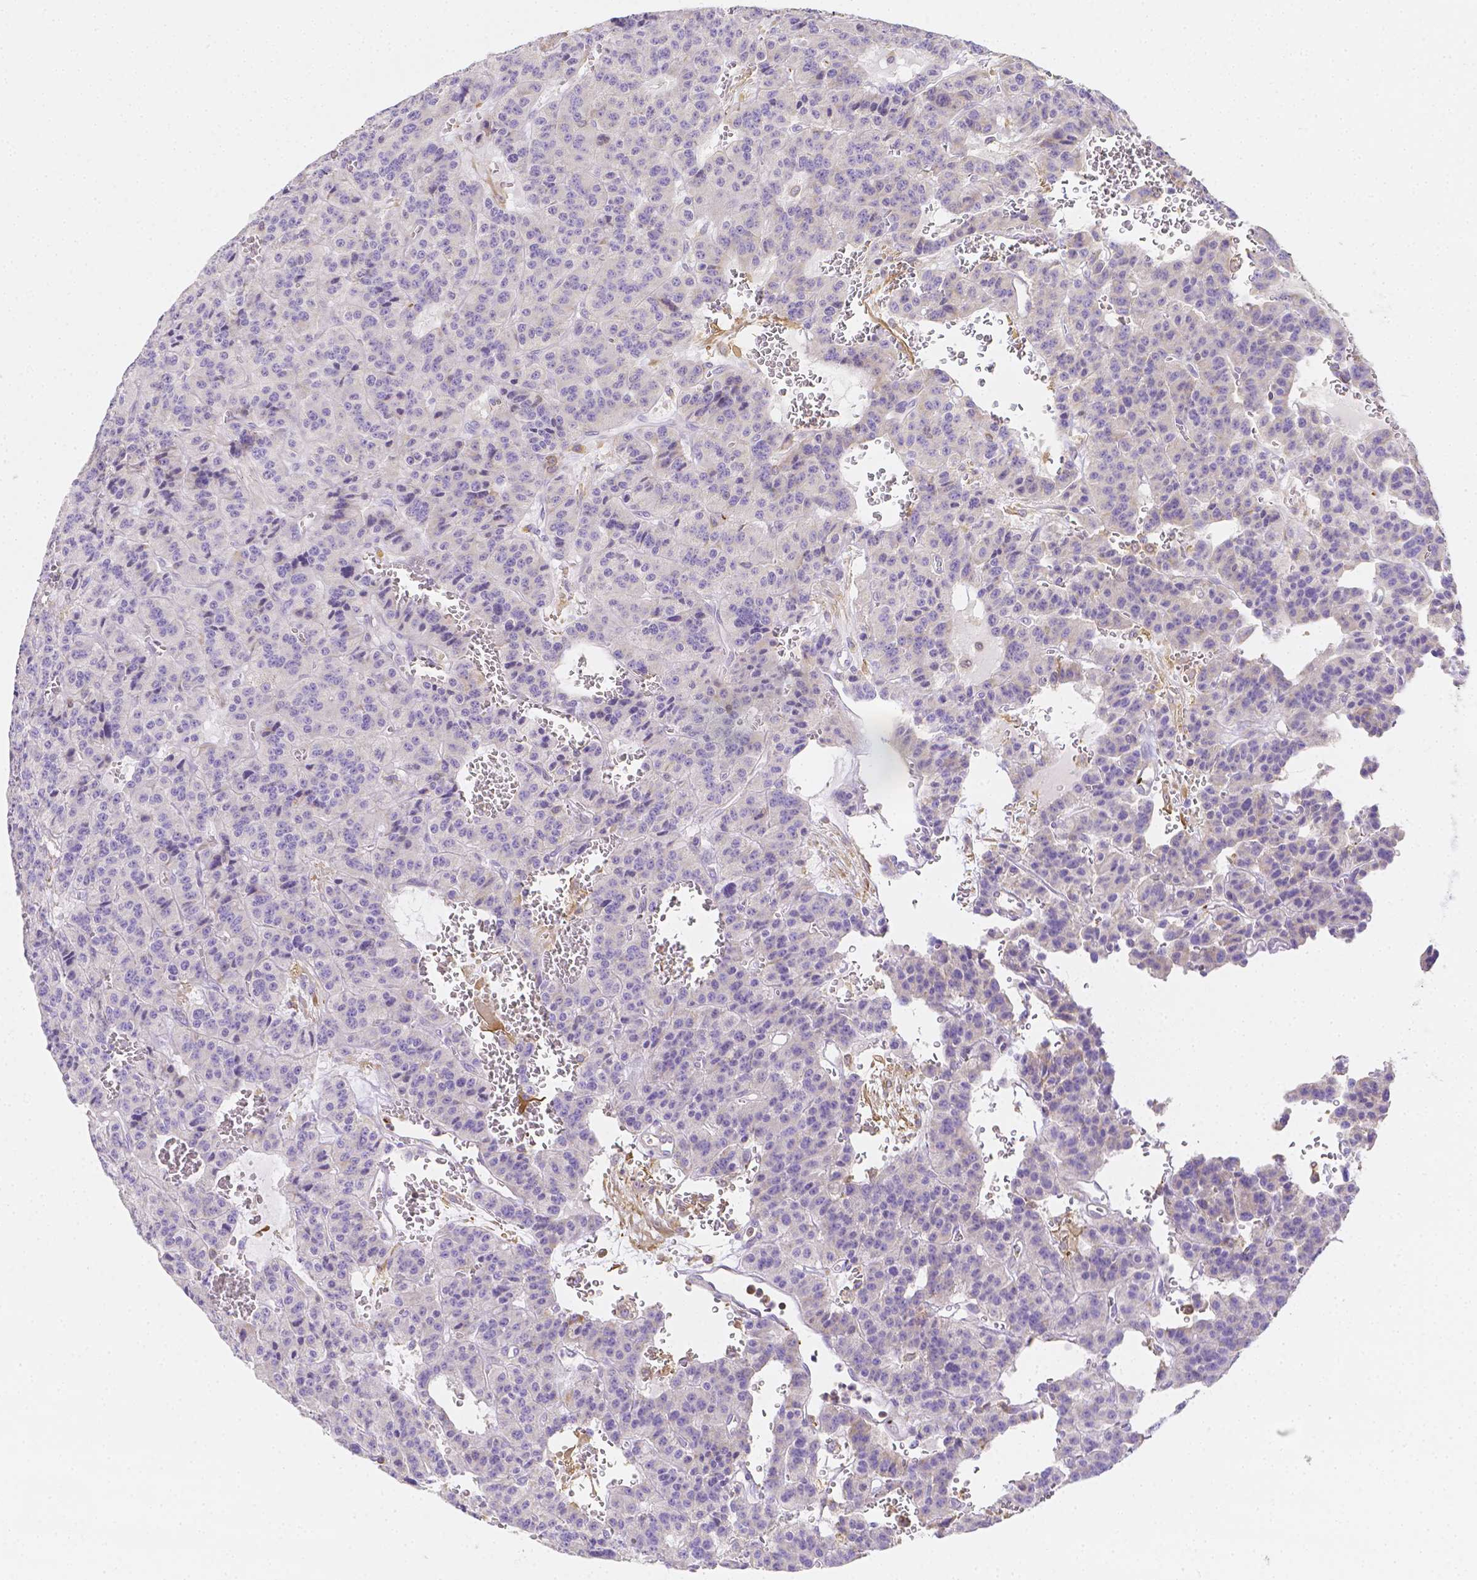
{"staining": {"intensity": "negative", "quantity": "none", "location": "none"}, "tissue": "carcinoid", "cell_type": "Tumor cells", "image_type": "cancer", "snomed": [{"axis": "morphology", "description": "Carcinoid, malignant, NOS"}, {"axis": "topography", "description": "Lung"}], "caption": "This image is of malignant carcinoid stained with immunohistochemistry to label a protein in brown with the nuclei are counter-stained blue. There is no staining in tumor cells. (Stains: DAB (3,3'-diaminobenzidine) immunohistochemistry with hematoxylin counter stain, Microscopy: brightfield microscopy at high magnification).", "gene": "ASAH2", "patient": {"sex": "female", "age": 71}}